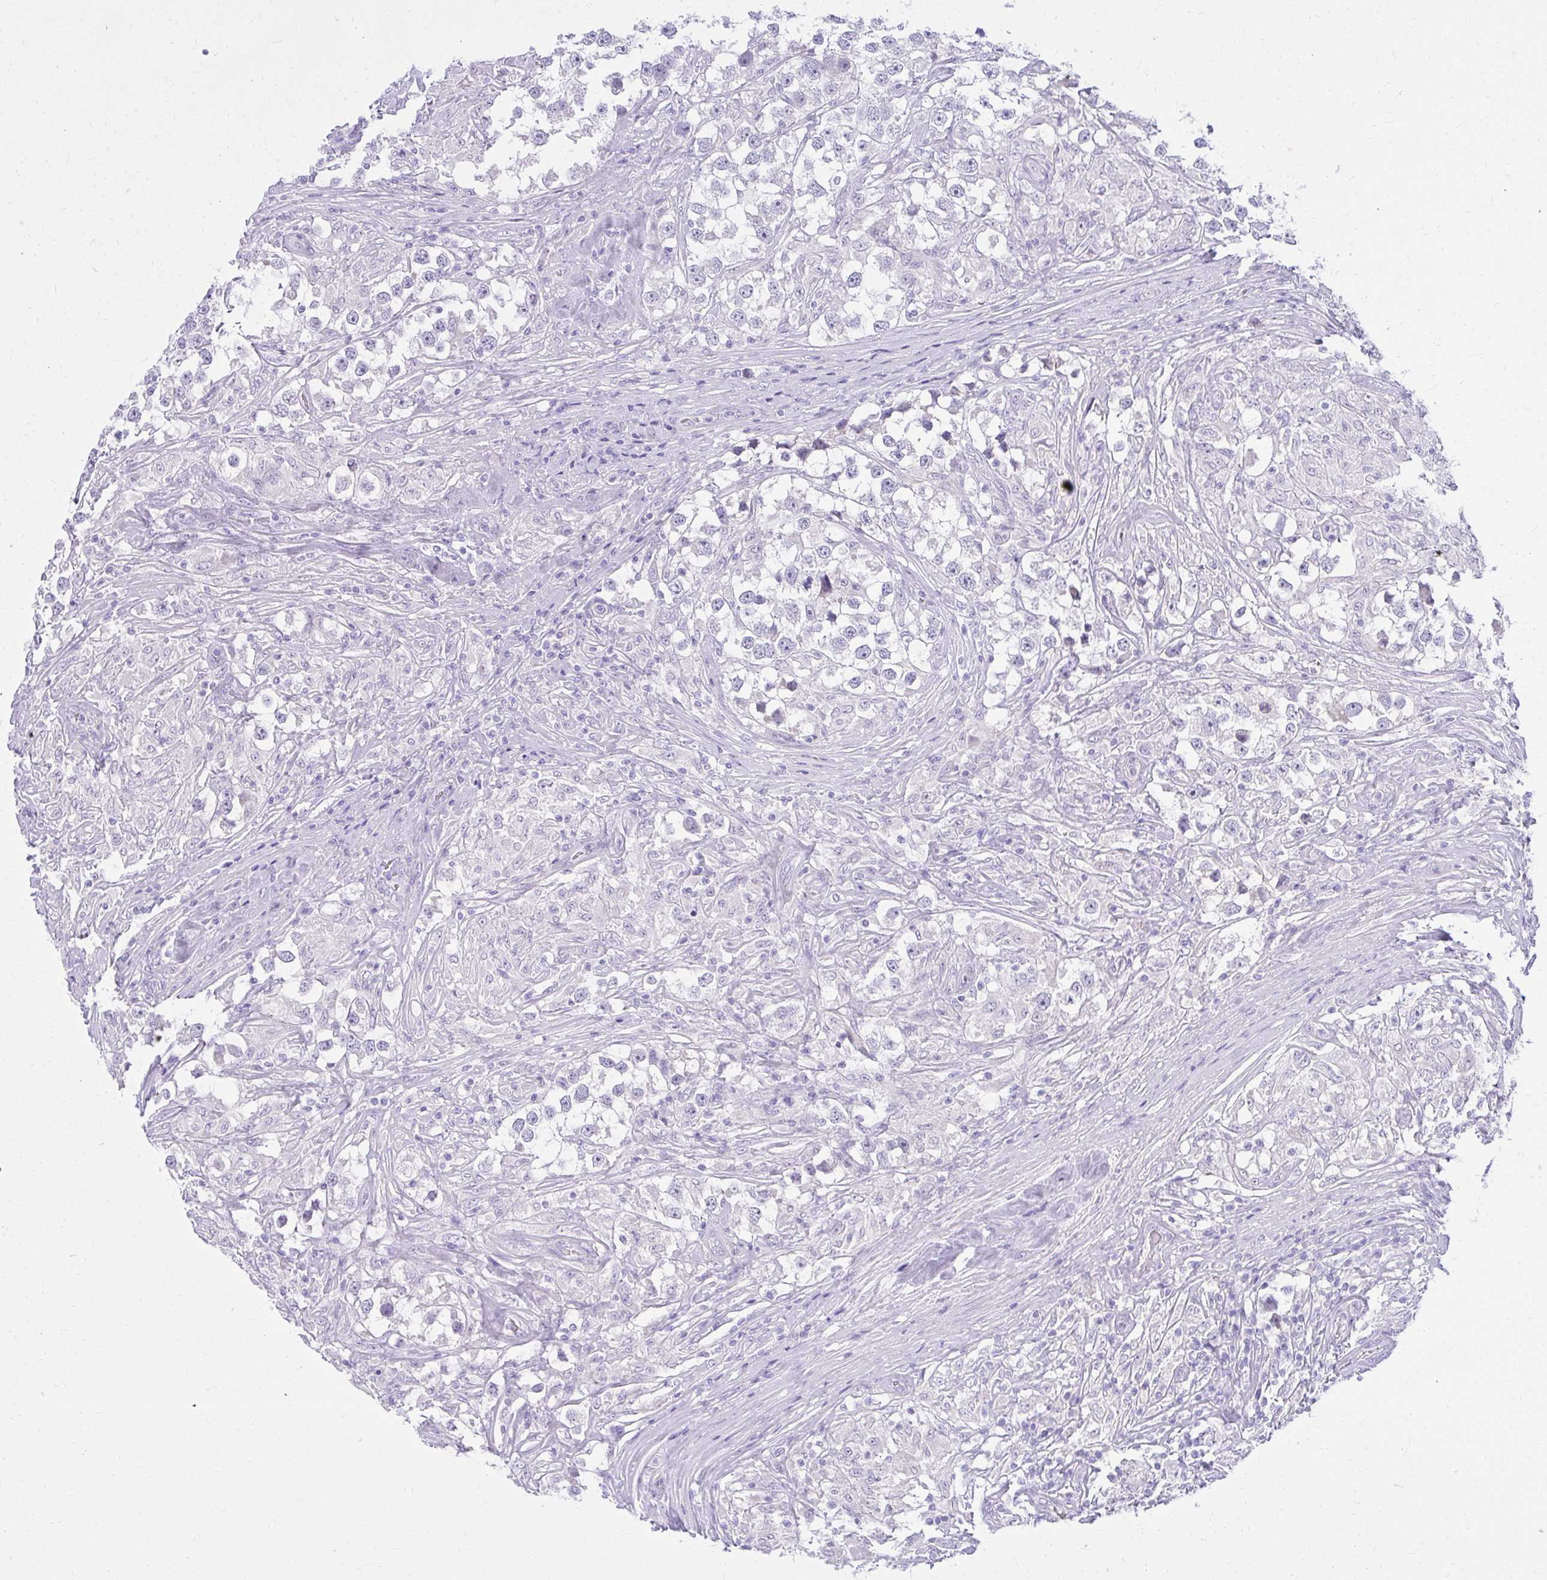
{"staining": {"intensity": "negative", "quantity": "none", "location": "none"}, "tissue": "testis cancer", "cell_type": "Tumor cells", "image_type": "cancer", "snomed": [{"axis": "morphology", "description": "Seminoma, NOS"}, {"axis": "topography", "description": "Testis"}], "caption": "Seminoma (testis) stained for a protein using immunohistochemistry (IHC) reveals no staining tumor cells.", "gene": "PRAP1", "patient": {"sex": "male", "age": 46}}